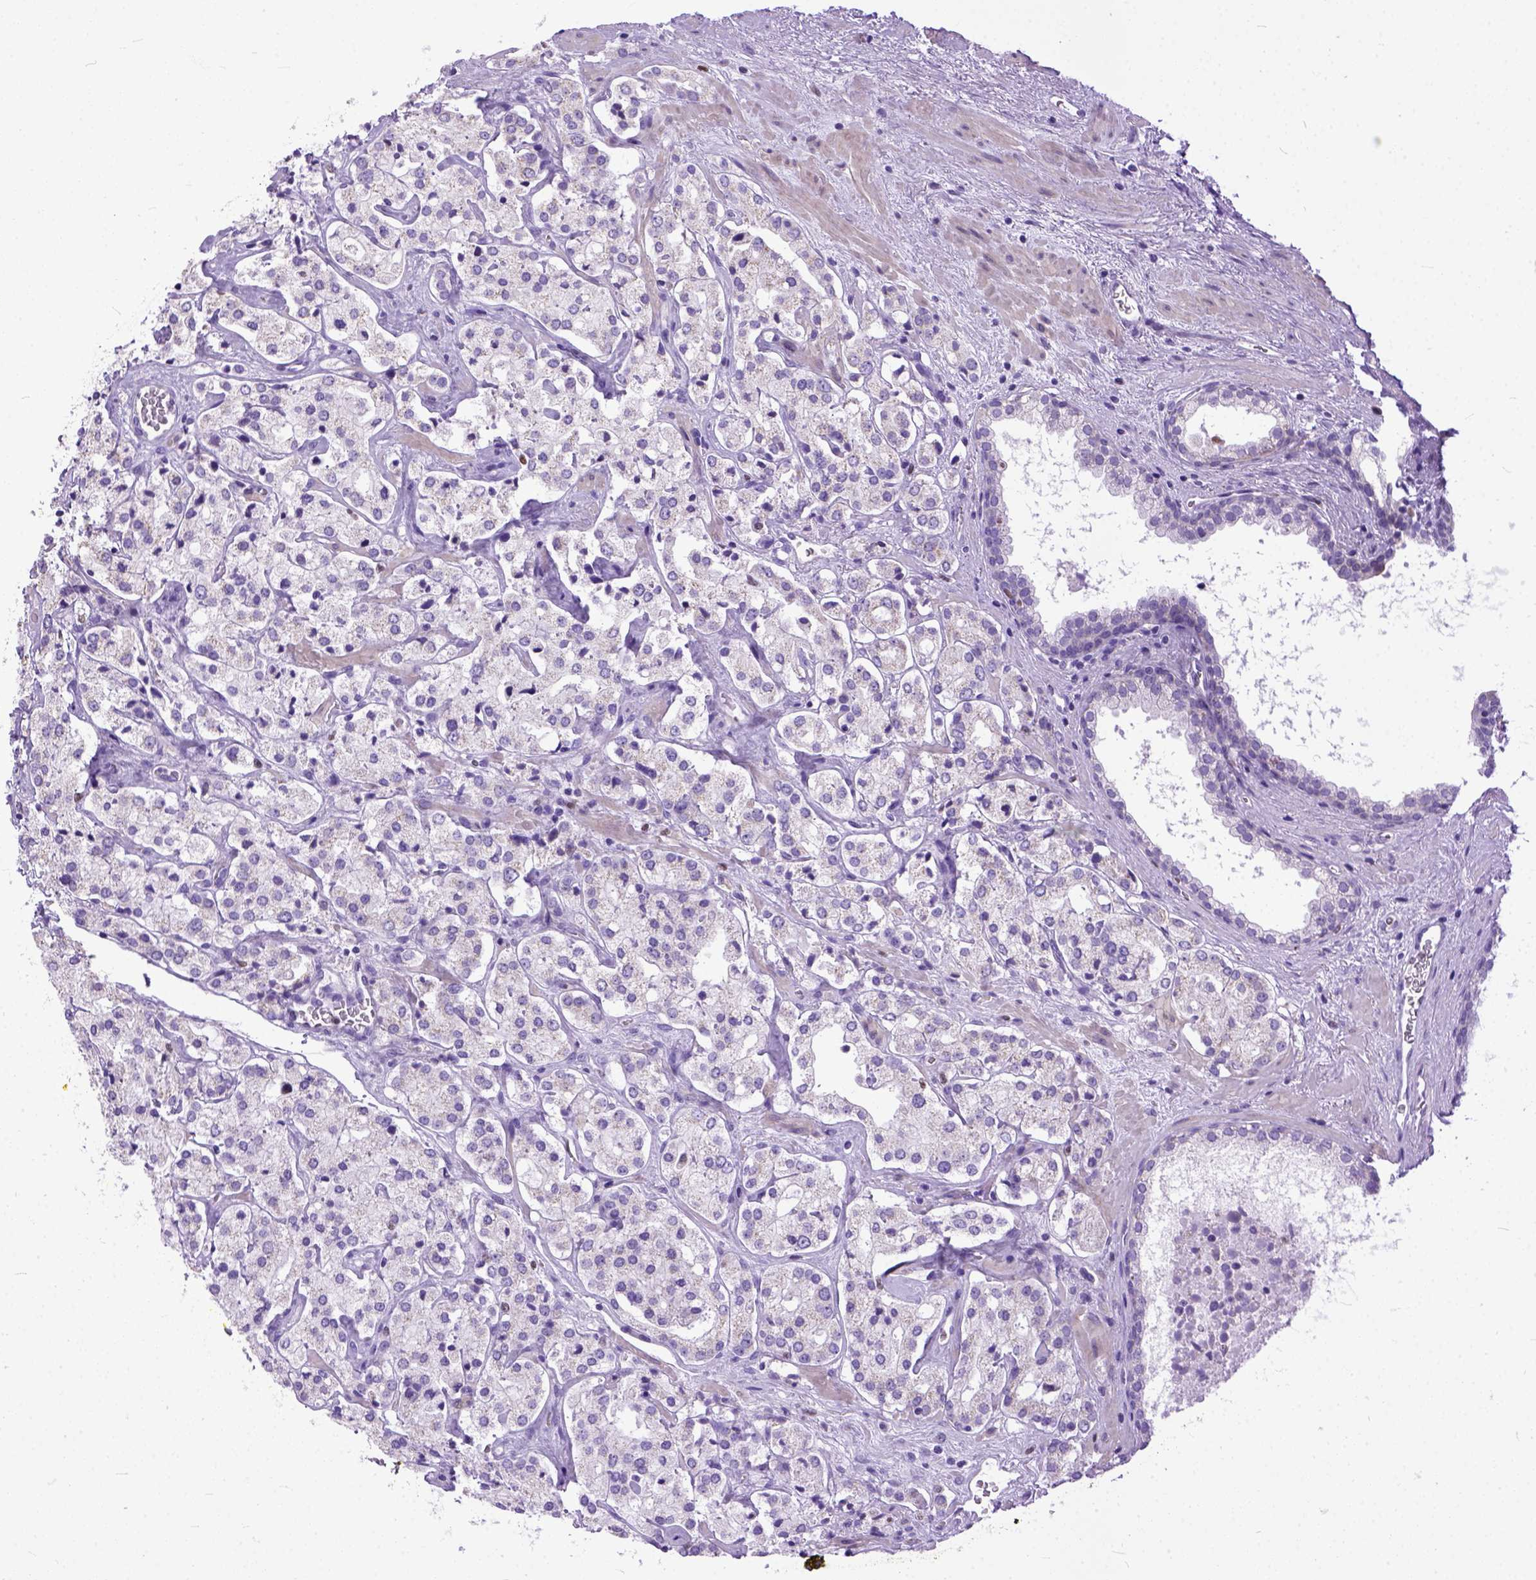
{"staining": {"intensity": "negative", "quantity": "none", "location": "none"}, "tissue": "prostate cancer", "cell_type": "Tumor cells", "image_type": "cancer", "snomed": [{"axis": "morphology", "description": "Adenocarcinoma, NOS"}, {"axis": "topography", "description": "Prostate"}], "caption": "Prostate cancer (adenocarcinoma) stained for a protein using immunohistochemistry (IHC) exhibits no expression tumor cells.", "gene": "CRB1", "patient": {"sex": "male", "age": 66}}